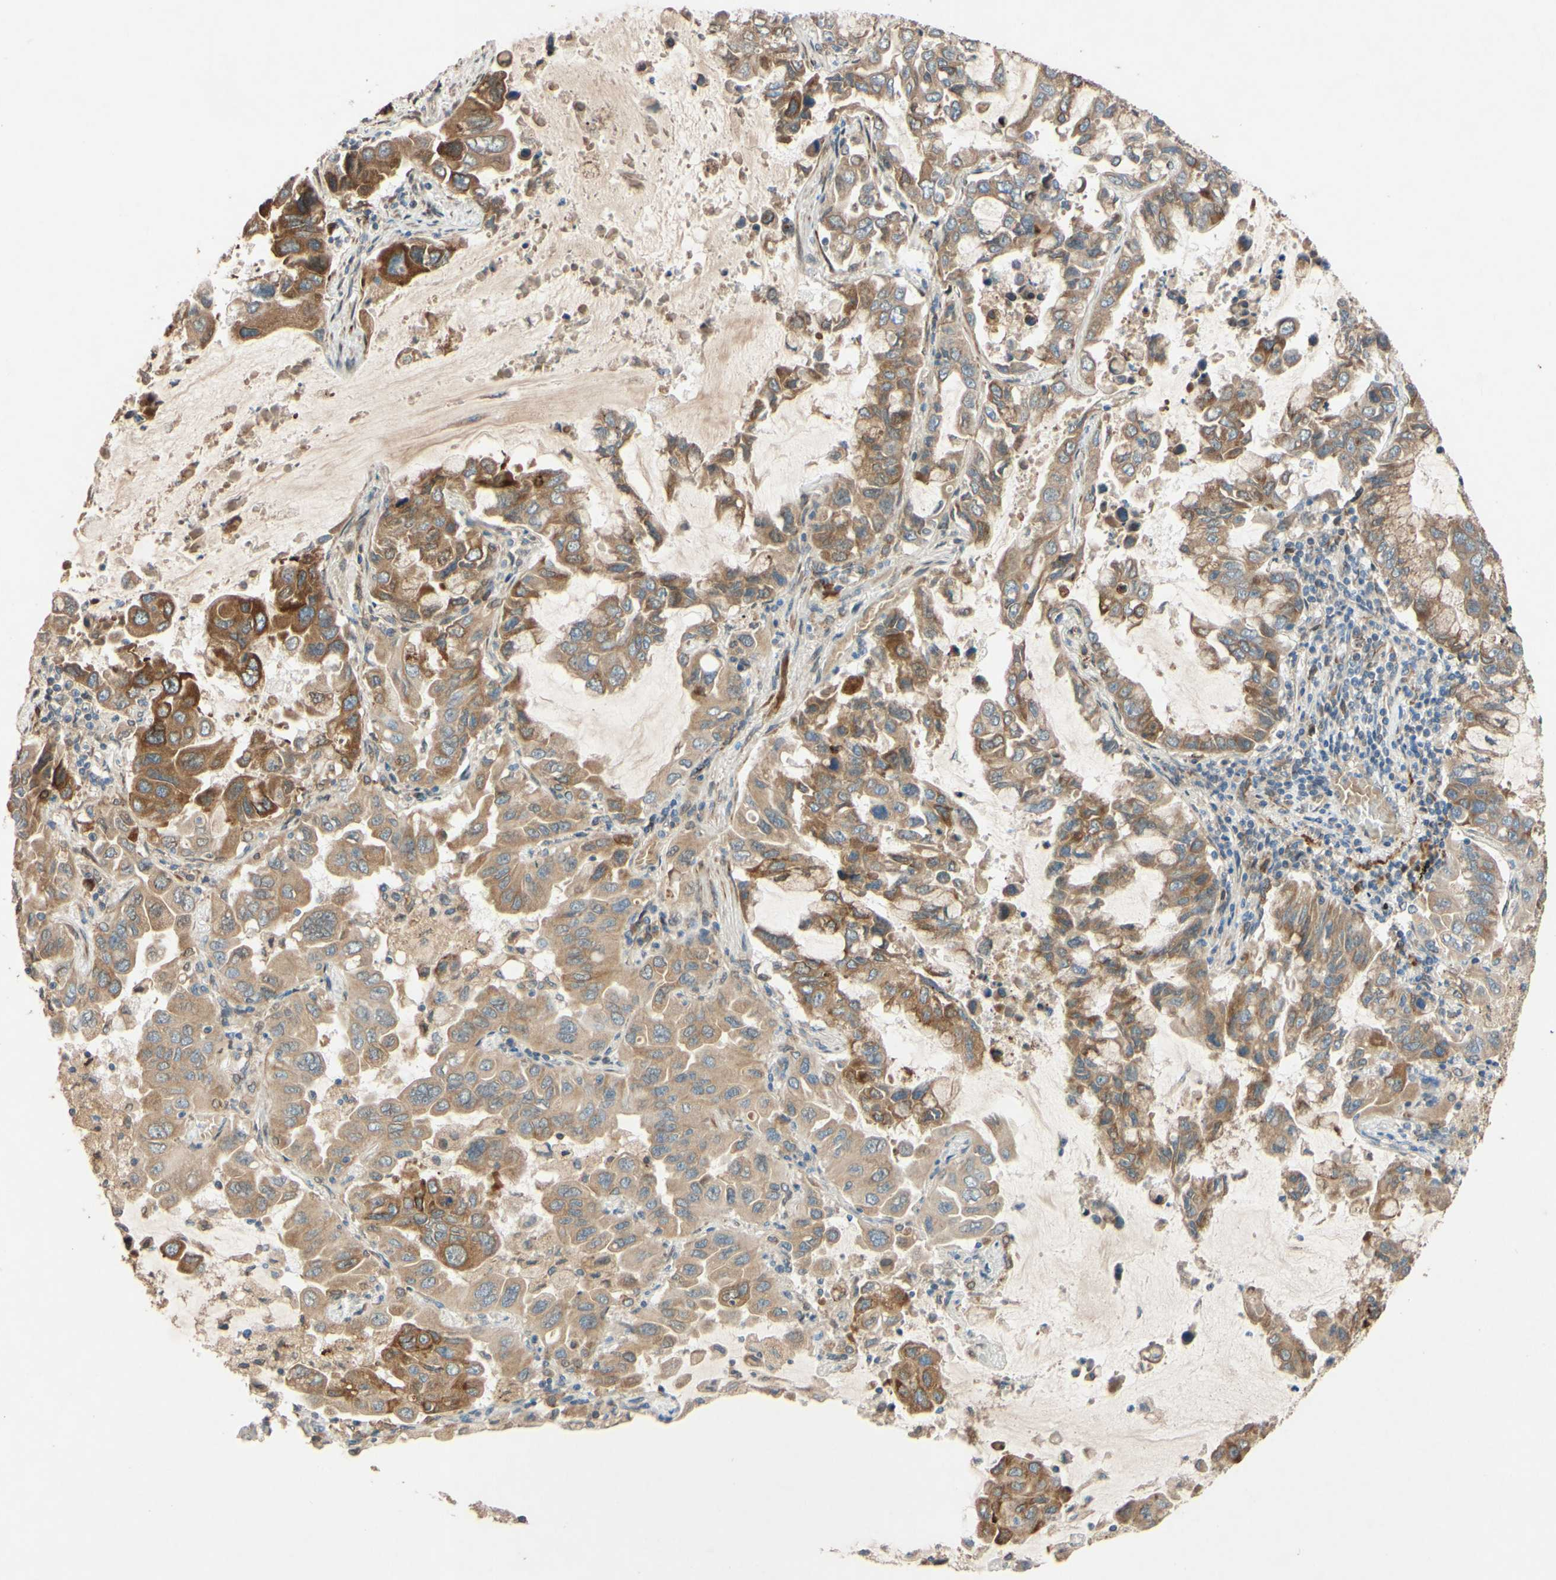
{"staining": {"intensity": "moderate", "quantity": "<25%", "location": "none"}, "tissue": "lung cancer", "cell_type": "Tumor cells", "image_type": "cancer", "snomed": [{"axis": "morphology", "description": "Adenocarcinoma, NOS"}, {"axis": "topography", "description": "Lung"}], "caption": "A brown stain shows moderate None positivity of a protein in human lung cancer (adenocarcinoma) tumor cells.", "gene": "PTPRU", "patient": {"sex": "male", "age": 64}}